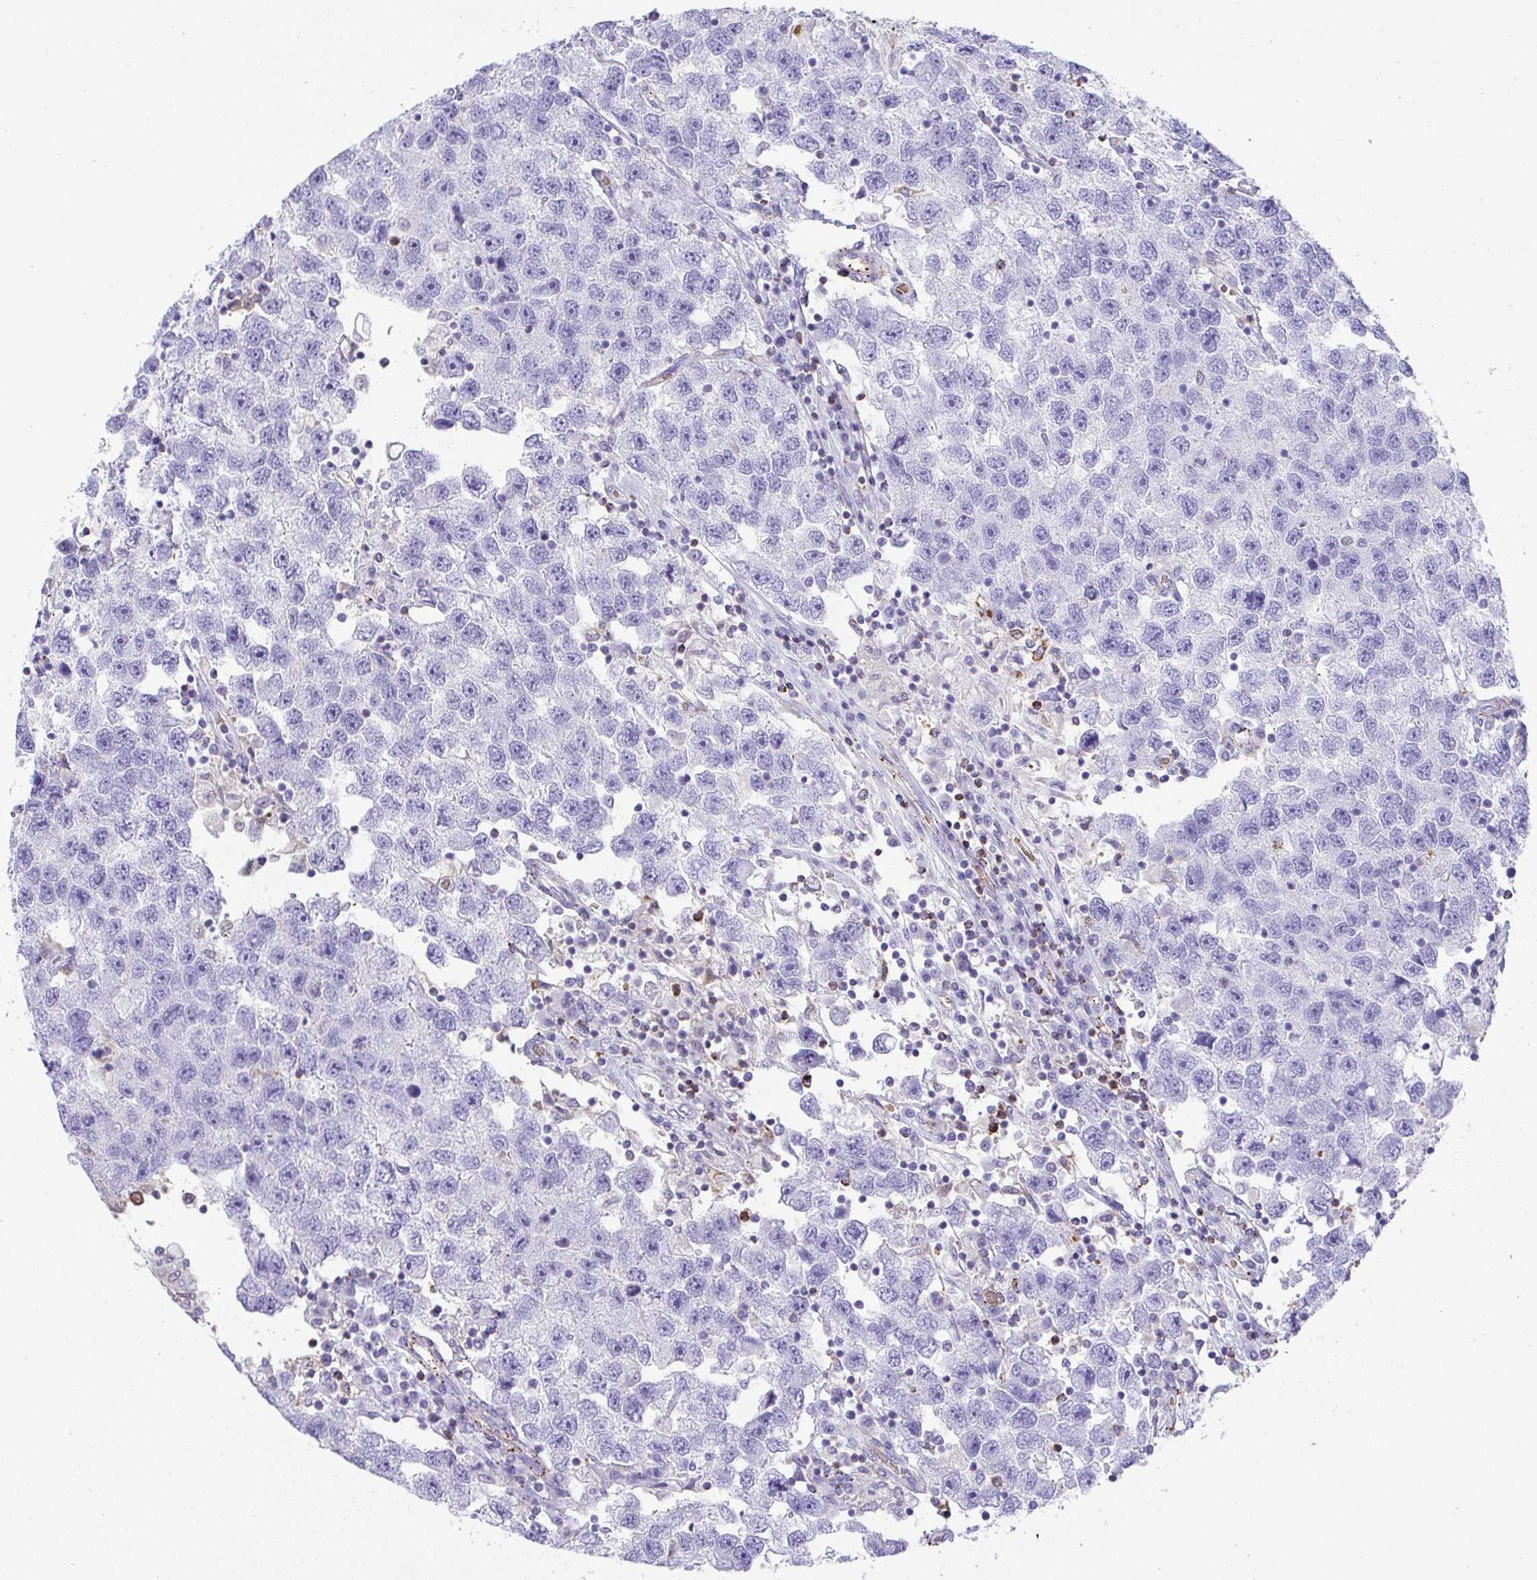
{"staining": {"intensity": "negative", "quantity": "none", "location": "none"}, "tissue": "testis cancer", "cell_type": "Tumor cells", "image_type": "cancer", "snomed": [{"axis": "morphology", "description": "Seminoma, NOS"}, {"axis": "topography", "description": "Testis"}], "caption": "Image shows no significant protein positivity in tumor cells of testis seminoma.", "gene": "TNFAIP8", "patient": {"sex": "male", "age": 26}}